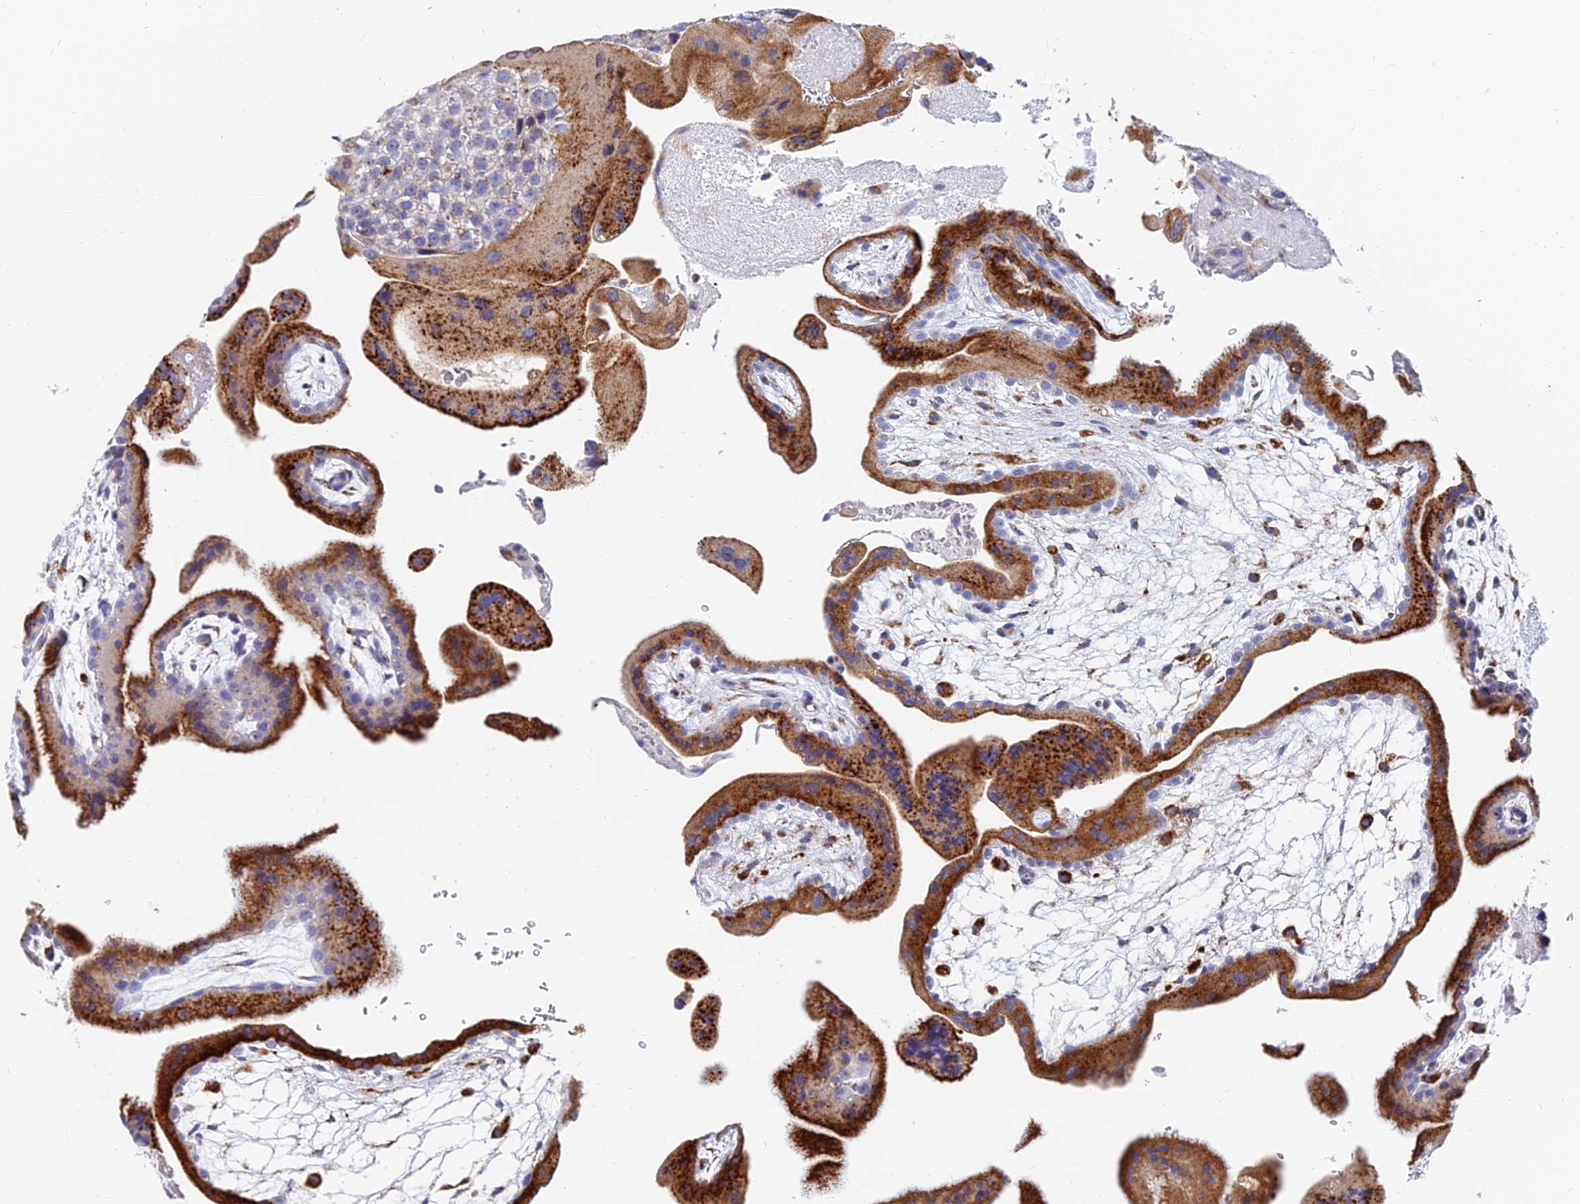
{"staining": {"intensity": "negative", "quantity": "none", "location": "none"}, "tissue": "placenta", "cell_type": "Decidual cells", "image_type": "normal", "snomed": [{"axis": "morphology", "description": "Normal tissue, NOS"}, {"axis": "topography", "description": "Placenta"}], "caption": "This is an IHC photomicrograph of benign placenta. There is no positivity in decidual cells.", "gene": "SPNS1", "patient": {"sex": "female", "age": 35}}